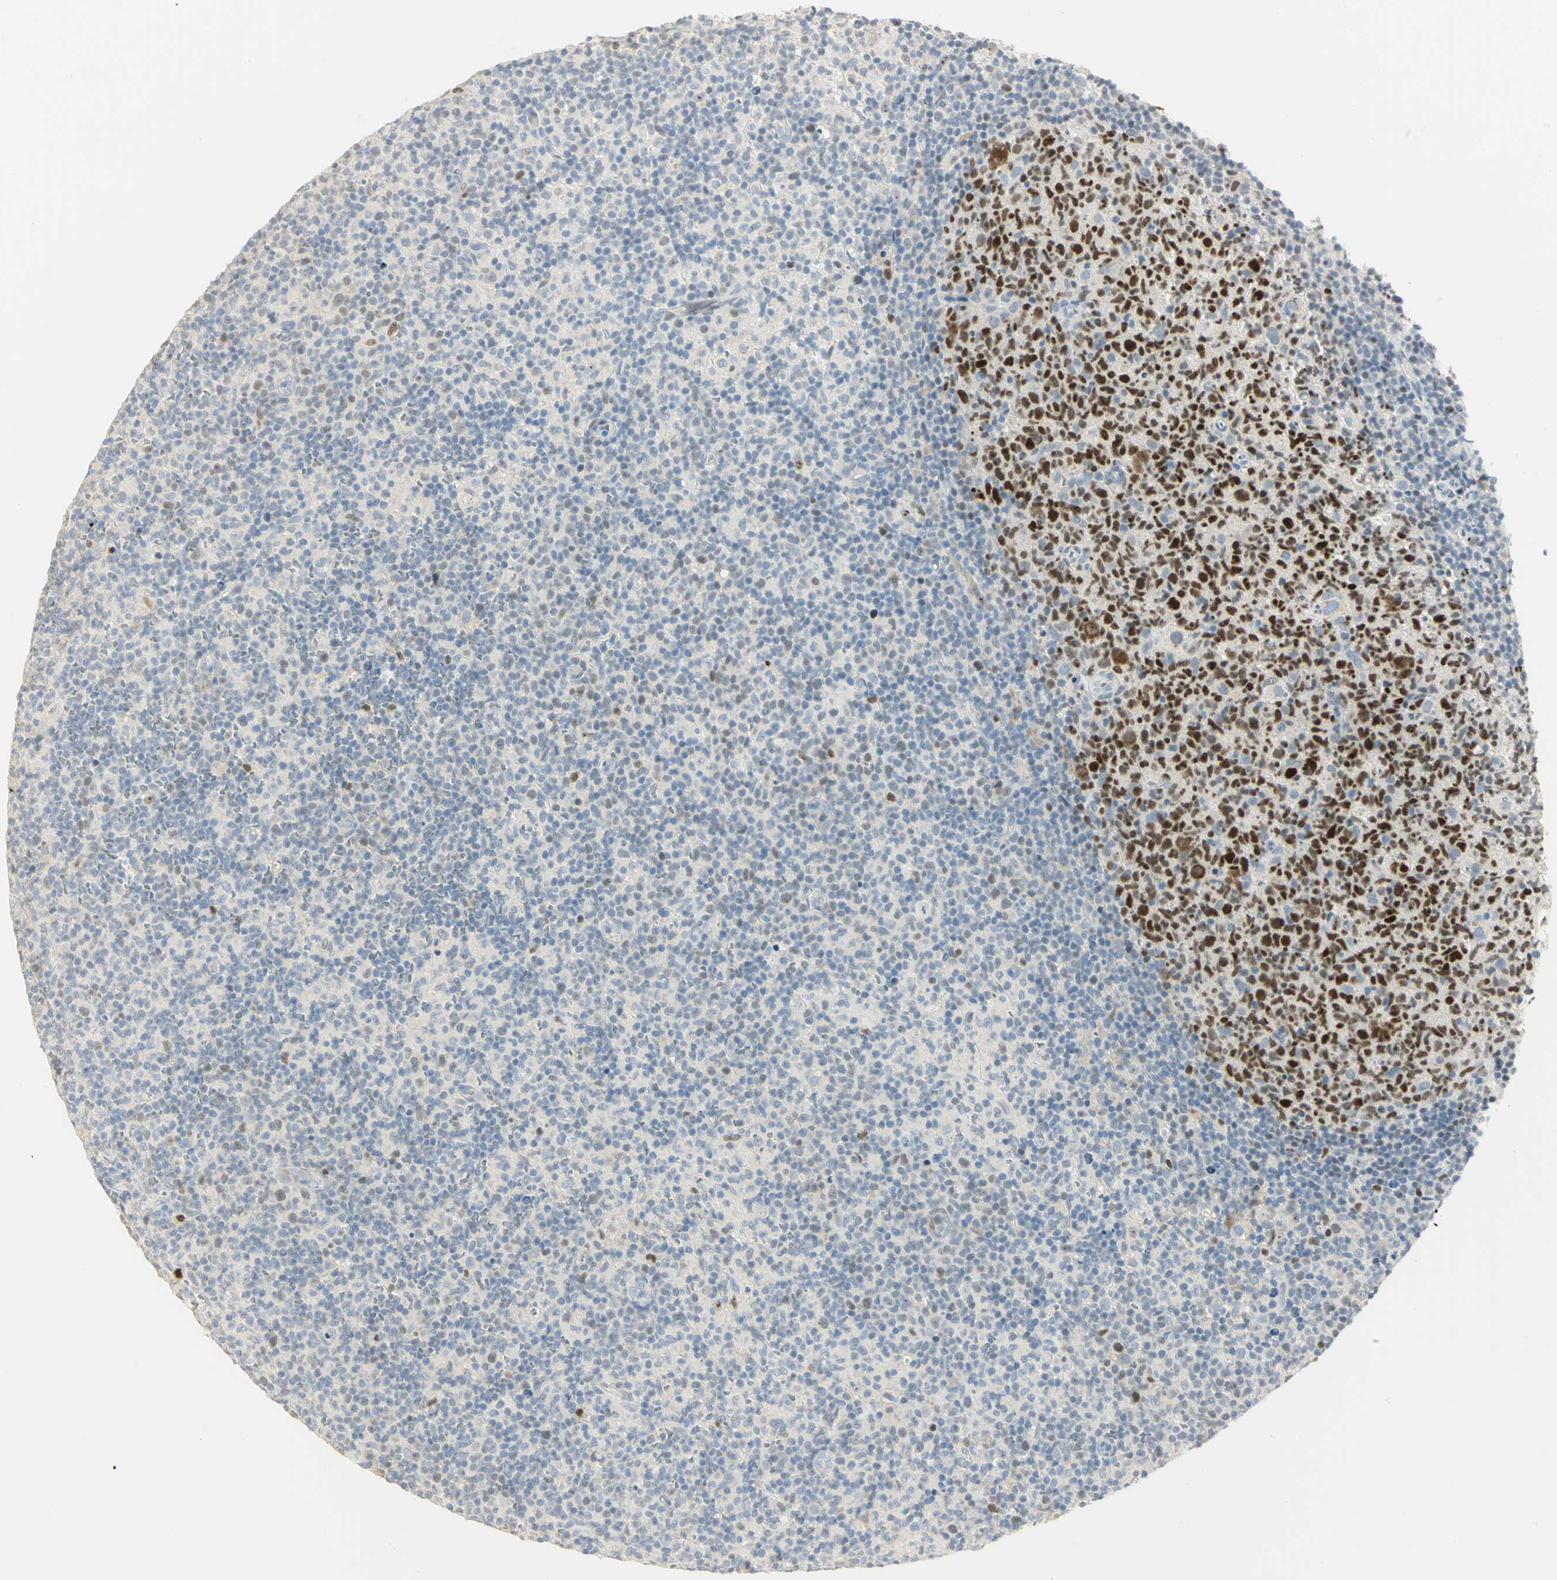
{"staining": {"intensity": "strong", "quantity": ">75%", "location": "nuclear"}, "tissue": "lymph node", "cell_type": "Germinal center cells", "image_type": "normal", "snomed": [{"axis": "morphology", "description": "Normal tissue, NOS"}, {"axis": "morphology", "description": "Inflammation, NOS"}, {"axis": "topography", "description": "Lymph node"}], "caption": "Immunohistochemical staining of benign lymph node shows >75% levels of strong nuclear protein staining in approximately >75% of germinal center cells.", "gene": "BCL6", "patient": {"sex": "male", "age": 55}}